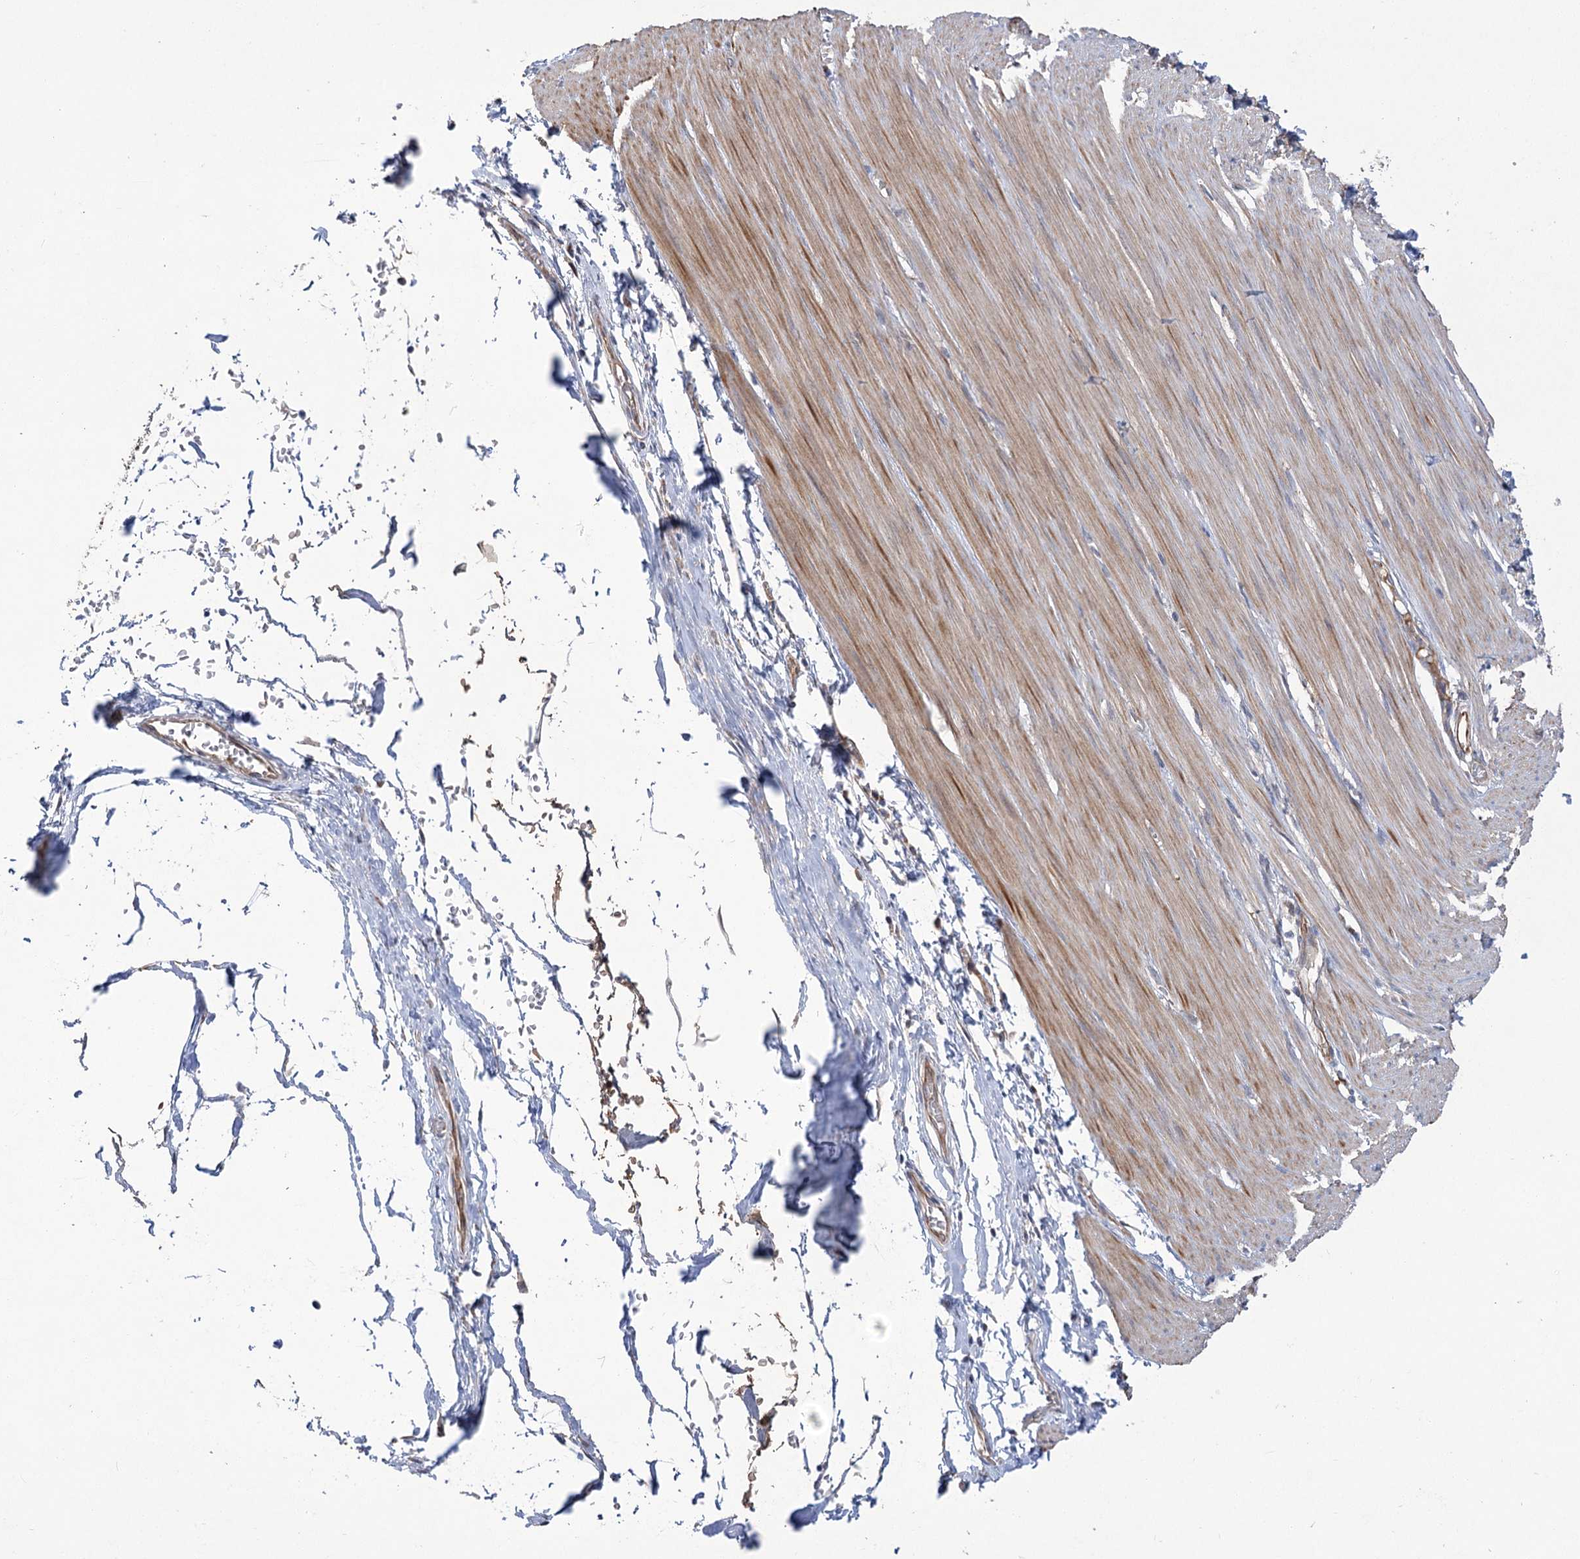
{"staining": {"intensity": "moderate", "quantity": ">75%", "location": "cytoplasmic/membranous"}, "tissue": "smooth muscle", "cell_type": "Smooth muscle cells", "image_type": "normal", "snomed": [{"axis": "morphology", "description": "Normal tissue, NOS"}, {"axis": "morphology", "description": "Adenocarcinoma, NOS"}, {"axis": "topography", "description": "Colon"}, {"axis": "topography", "description": "Peripheral nerve tissue"}], "caption": "Protein expression by IHC shows moderate cytoplasmic/membranous expression in approximately >75% of smooth muscle cells in benign smooth muscle.", "gene": "ECHDC3", "patient": {"sex": "male", "age": 14}}